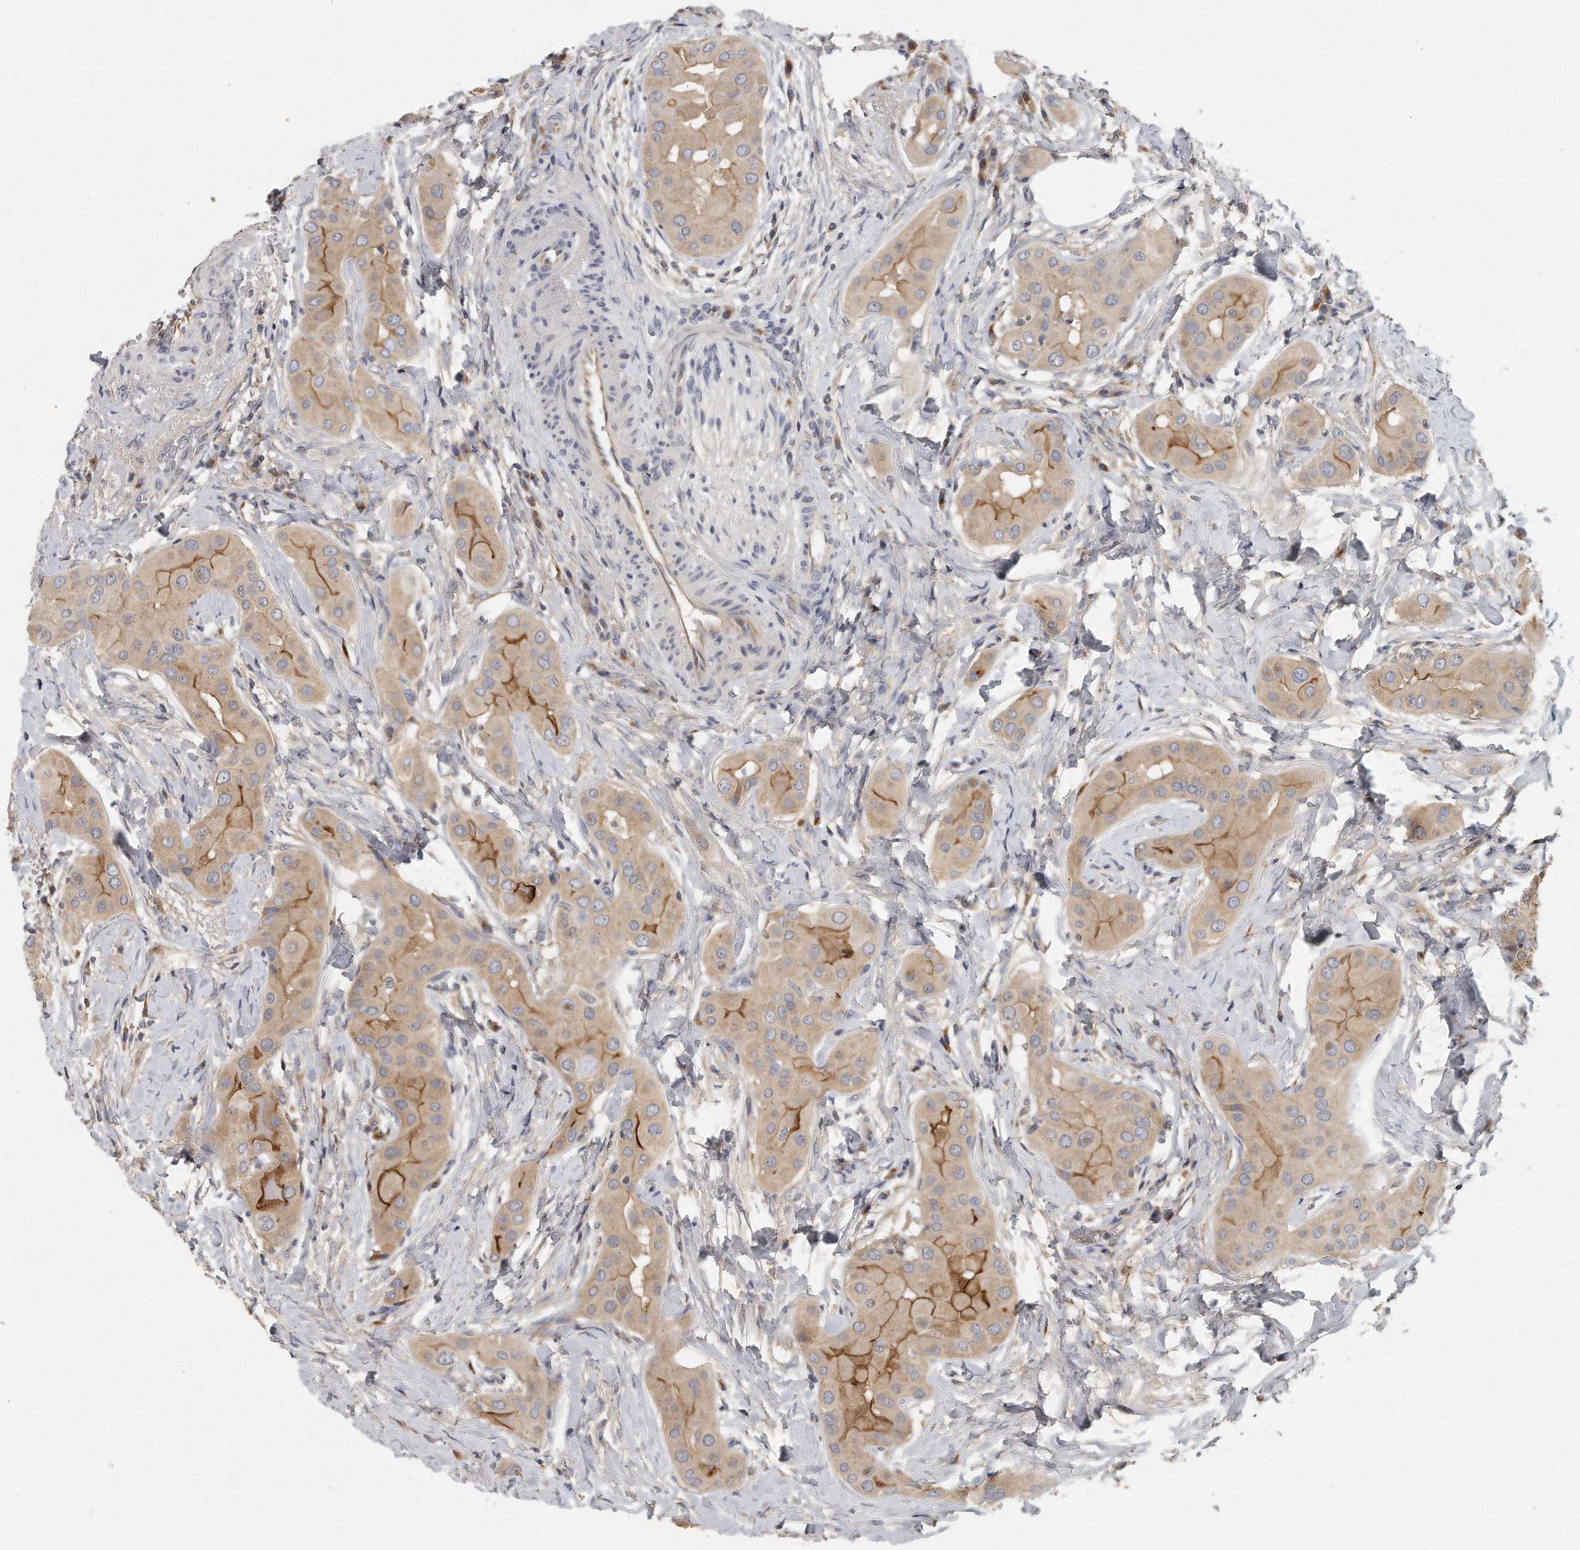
{"staining": {"intensity": "moderate", "quantity": "25%-75%", "location": "cytoplasmic/membranous"}, "tissue": "thyroid cancer", "cell_type": "Tumor cells", "image_type": "cancer", "snomed": [{"axis": "morphology", "description": "Papillary adenocarcinoma, NOS"}, {"axis": "topography", "description": "Thyroid gland"}], "caption": "IHC (DAB) staining of human thyroid cancer (papillary adenocarcinoma) reveals moderate cytoplasmic/membranous protein expression in about 25%-75% of tumor cells.", "gene": "TRAPPC14", "patient": {"sex": "male", "age": 33}}